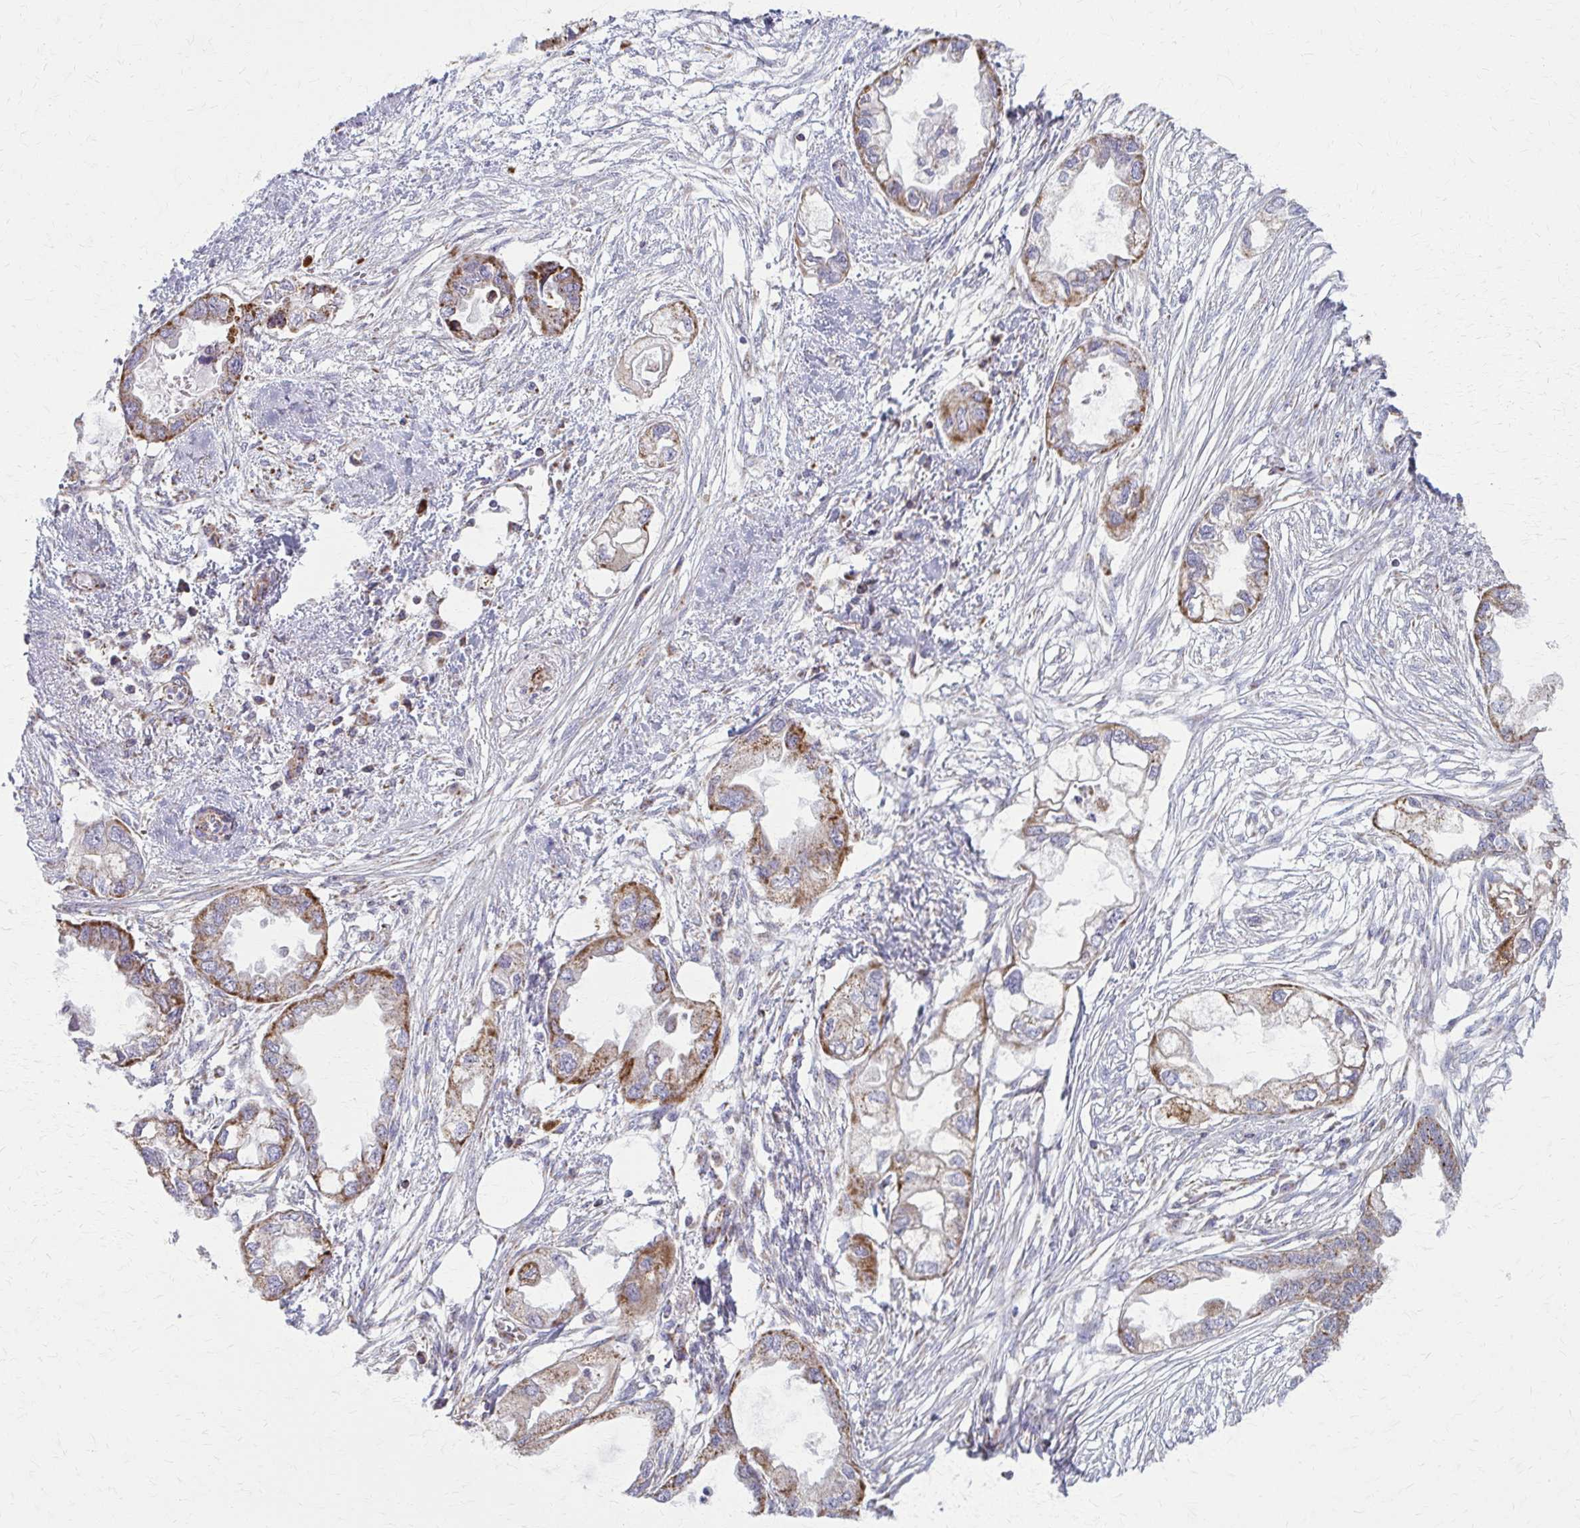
{"staining": {"intensity": "moderate", "quantity": ">75%", "location": "cytoplasmic/membranous"}, "tissue": "endometrial cancer", "cell_type": "Tumor cells", "image_type": "cancer", "snomed": [{"axis": "morphology", "description": "Adenocarcinoma, NOS"}, {"axis": "morphology", "description": "Adenocarcinoma, metastatic, NOS"}, {"axis": "topography", "description": "Adipose tissue"}, {"axis": "topography", "description": "Endometrium"}], "caption": "Endometrial metastatic adenocarcinoma stained with a brown dye shows moderate cytoplasmic/membranous positive staining in about >75% of tumor cells.", "gene": "TVP23A", "patient": {"sex": "female", "age": 67}}